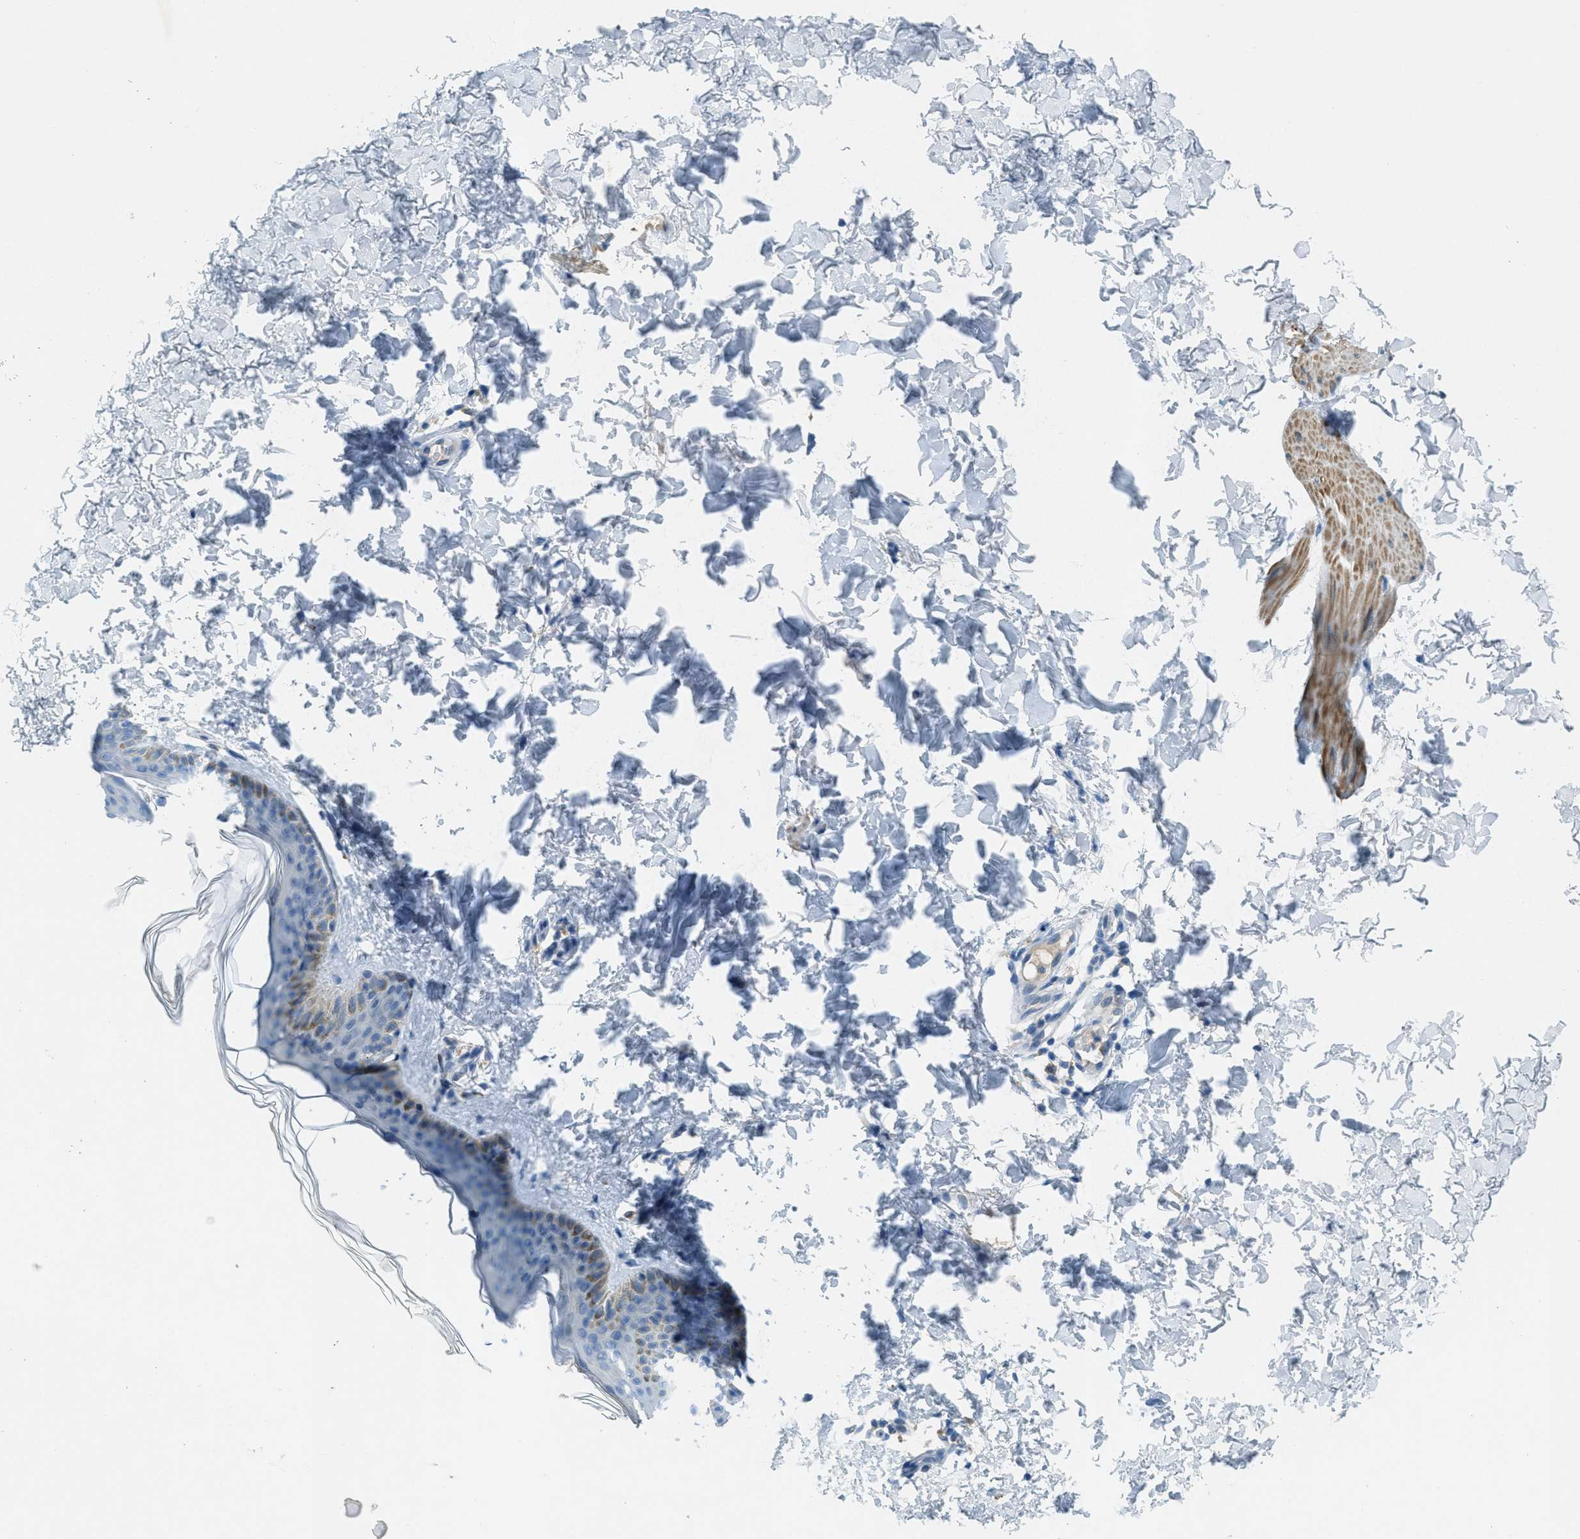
{"staining": {"intensity": "moderate", "quantity": "<25%", "location": "cytoplasmic/membranous"}, "tissue": "skin", "cell_type": "Fibroblasts", "image_type": "normal", "snomed": [{"axis": "morphology", "description": "Normal tissue, NOS"}, {"axis": "topography", "description": "Skin"}], "caption": "Immunohistochemical staining of benign human skin exhibits low levels of moderate cytoplasmic/membranous expression in approximately <25% of fibroblasts. Nuclei are stained in blue.", "gene": "KLHL8", "patient": {"sex": "female", "age": 41}}